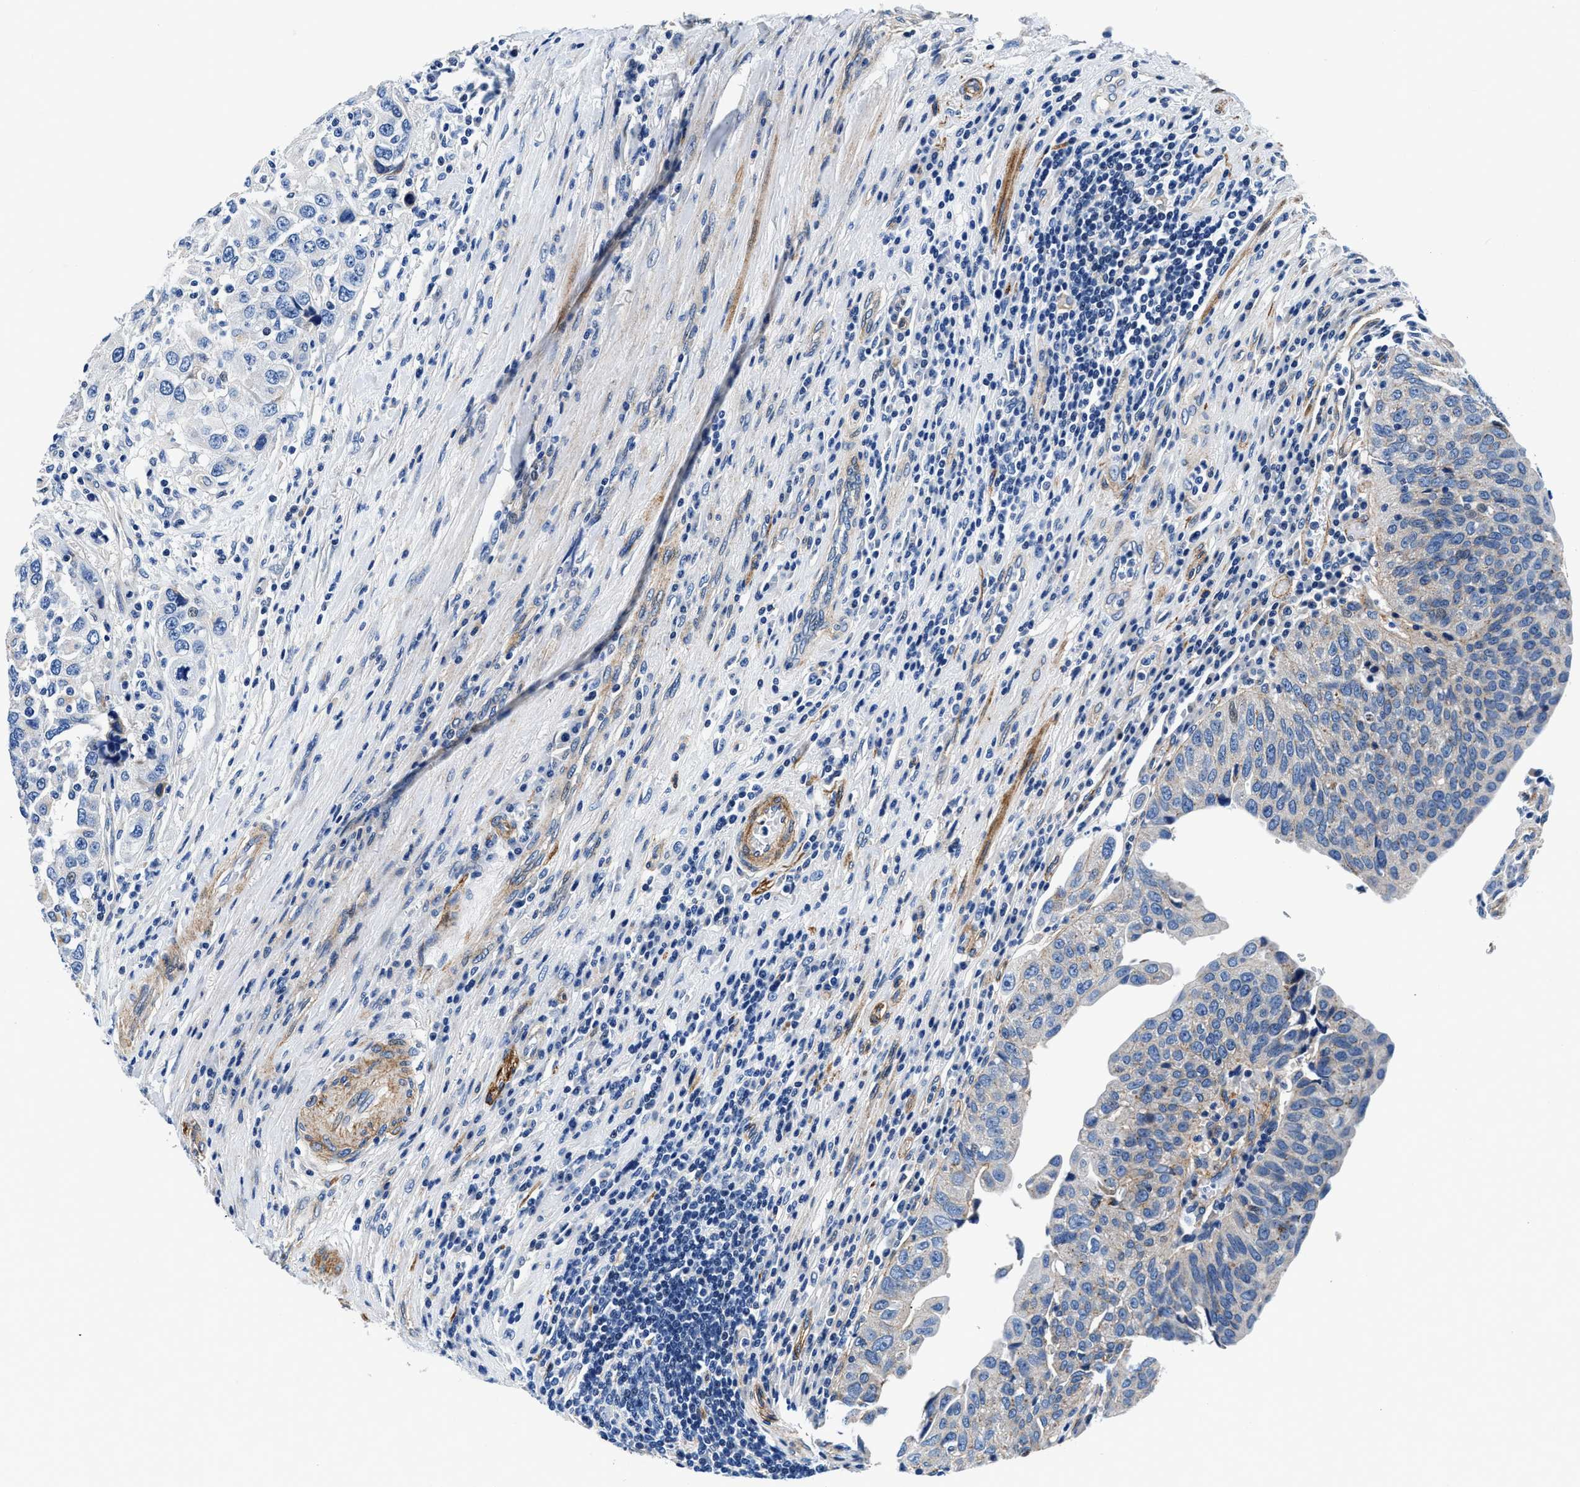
{"staining": {"intensity": "negative", "quantity": "none", "location": "none"}, "tissue": "urothelial cancer", "cell_type": "Tumor cells", "image_type": "cancer", "snomed": [{"axis": "morphology", "description": "Urothelial carcinoma, High grade"}, {"axis": "topography", "description": "Urinary bladder"}], "caption": "DAB (3,3'-diaminobenzidine) immunohistochemical staining of high-grade urothelial carcinoma demonstrates no significant staining in tumor cells.", "gene": "DAG1", "patient": {"sex": "female", "age": 80}}